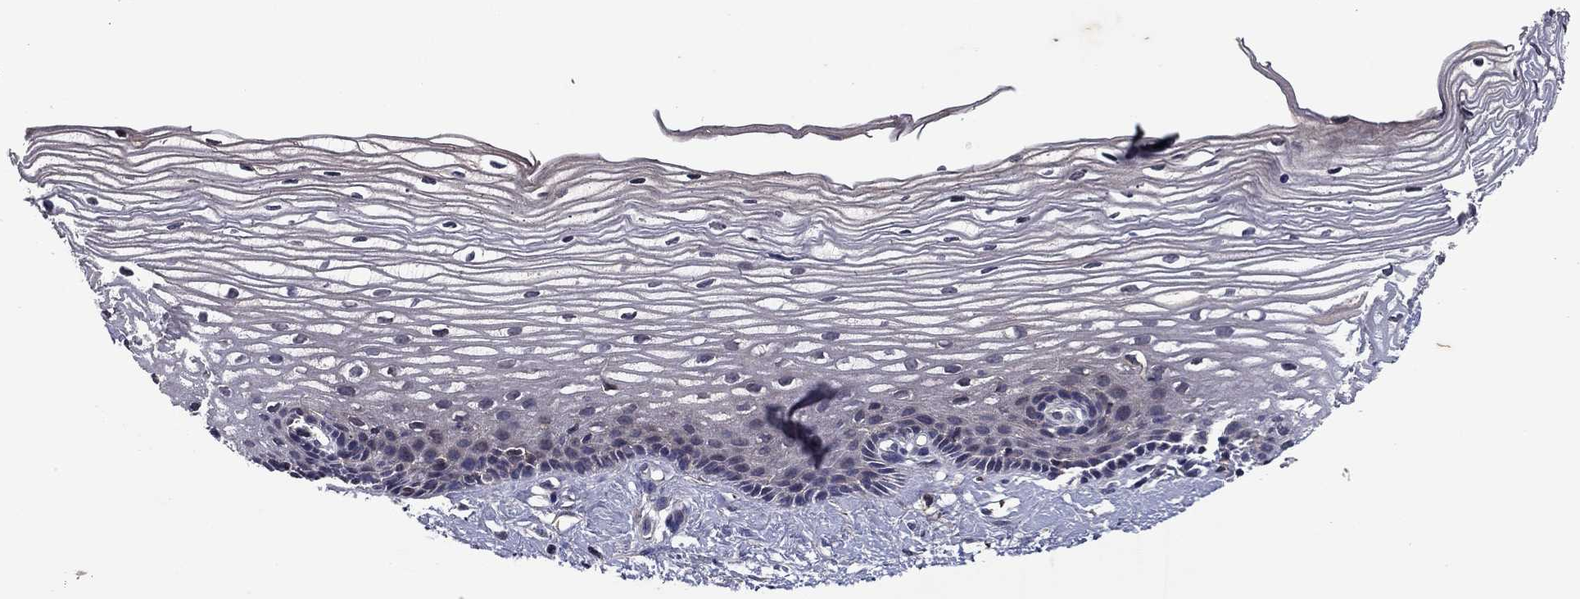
{"staining": {"intensity": "negative", "quantity": "none", "location": "none"}, "tissue": "cervix", "cell_type": "Glandular cells", "image_type": "normal", "snomed": [{"axis": "morphology", "description": "Normal tissue, NOS"}, {"axis": "topography", "description": "Cervix"}], "caption": "DAB immunohistochemical staining of benign human cervix displays no significant expression in glandular cells.", "gene": "PROS1", "patient": {"sex": "female", "age": 40}}